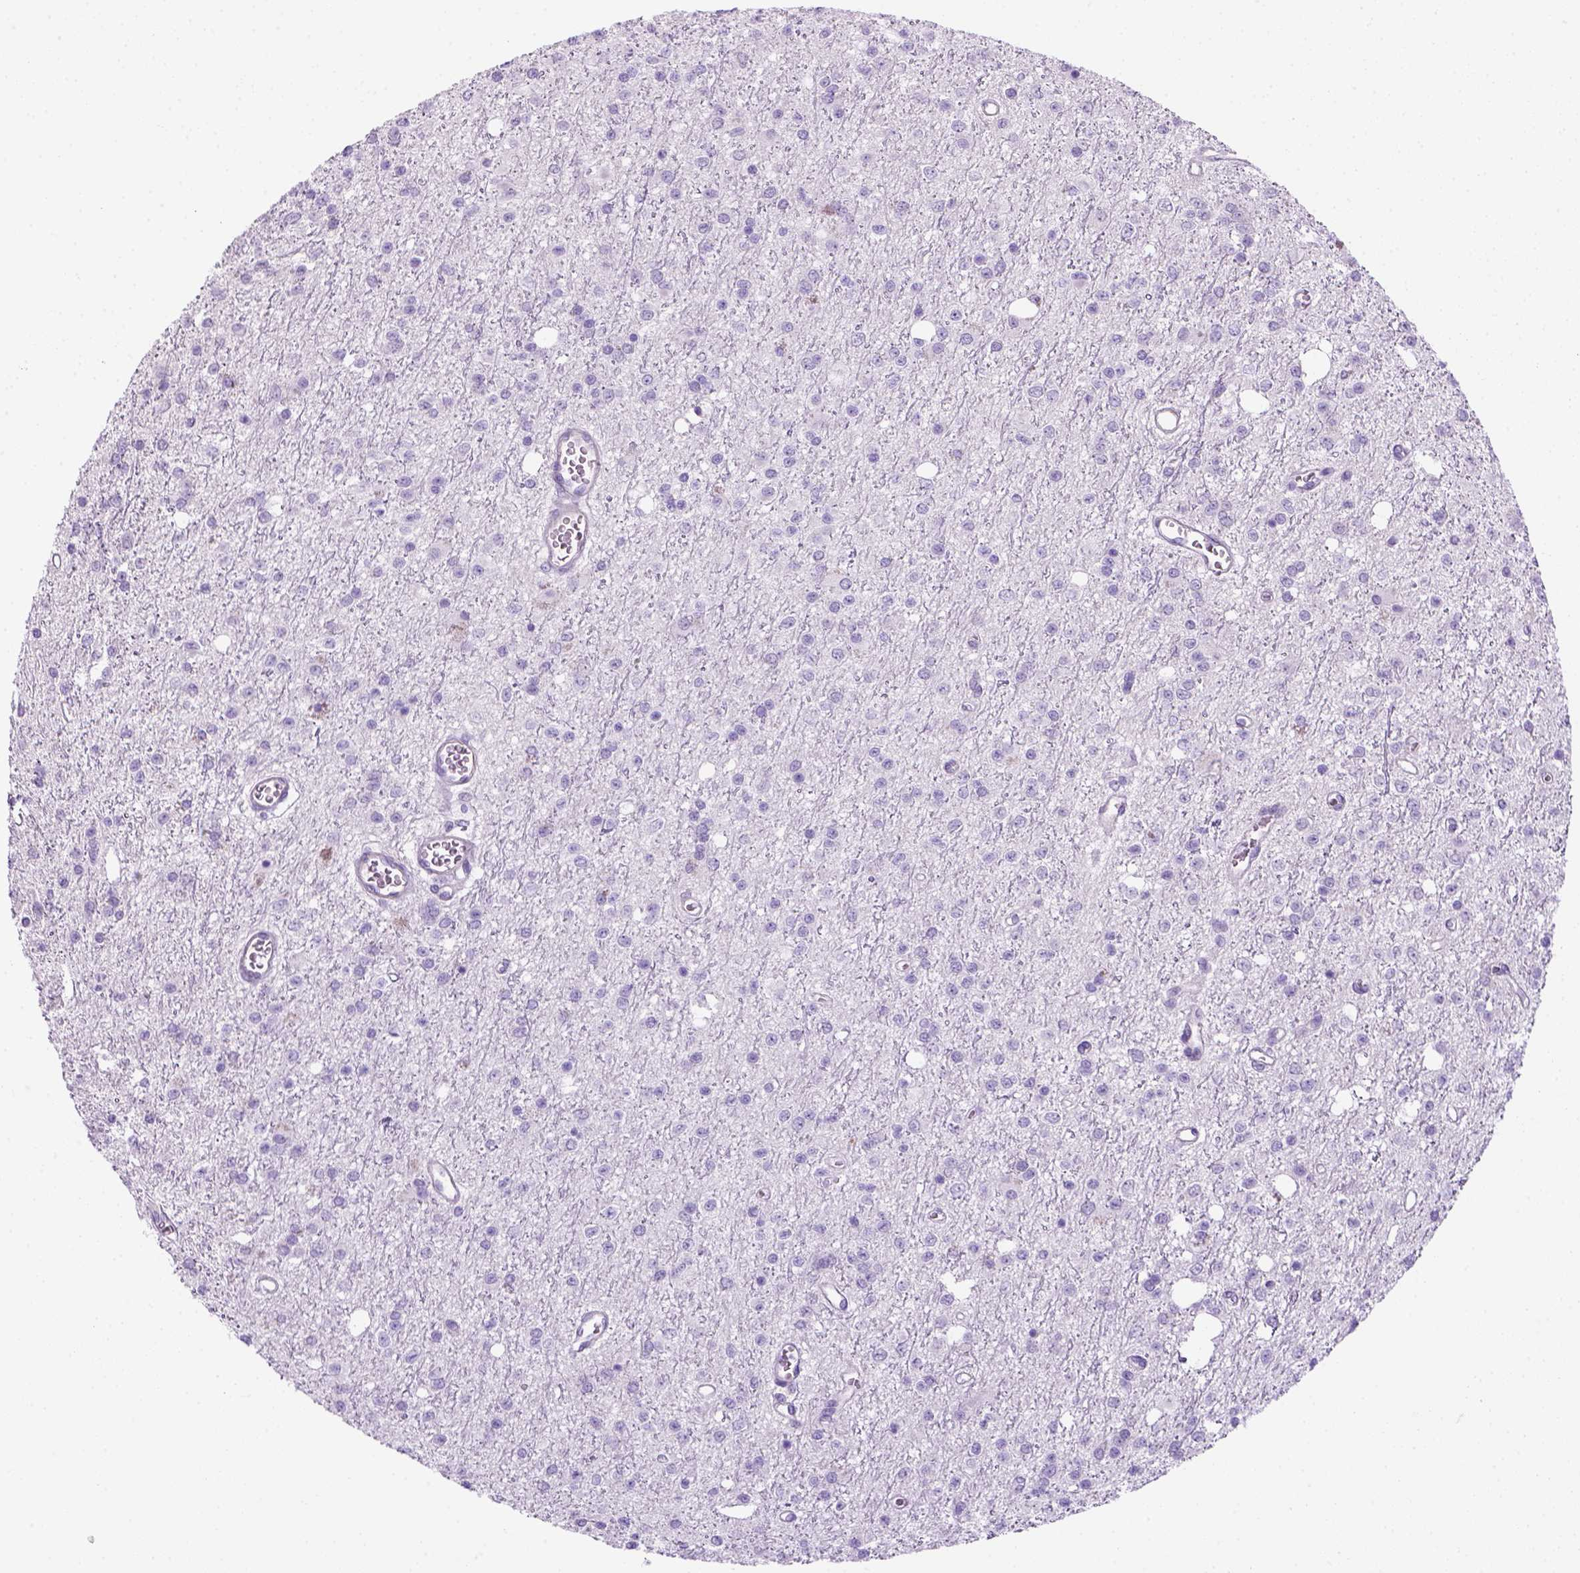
{"staining": {"intensity": "negative", "quantity": "none", "location": "none"}, "tissue": "glioma", "cell_type": "Tumor cells", "image_type": "cancer", "snomed": [{"axis": "morphology", "description": "Glioma, malignant, Low grade"}, {"axis": "topography", "description": "Brain"}], "caption": "Immunohistochemistry of glioma shows no expression in tumor cells.", "gene": "ARHGEF33", "patient": {"sex": "female", "age": 45}}